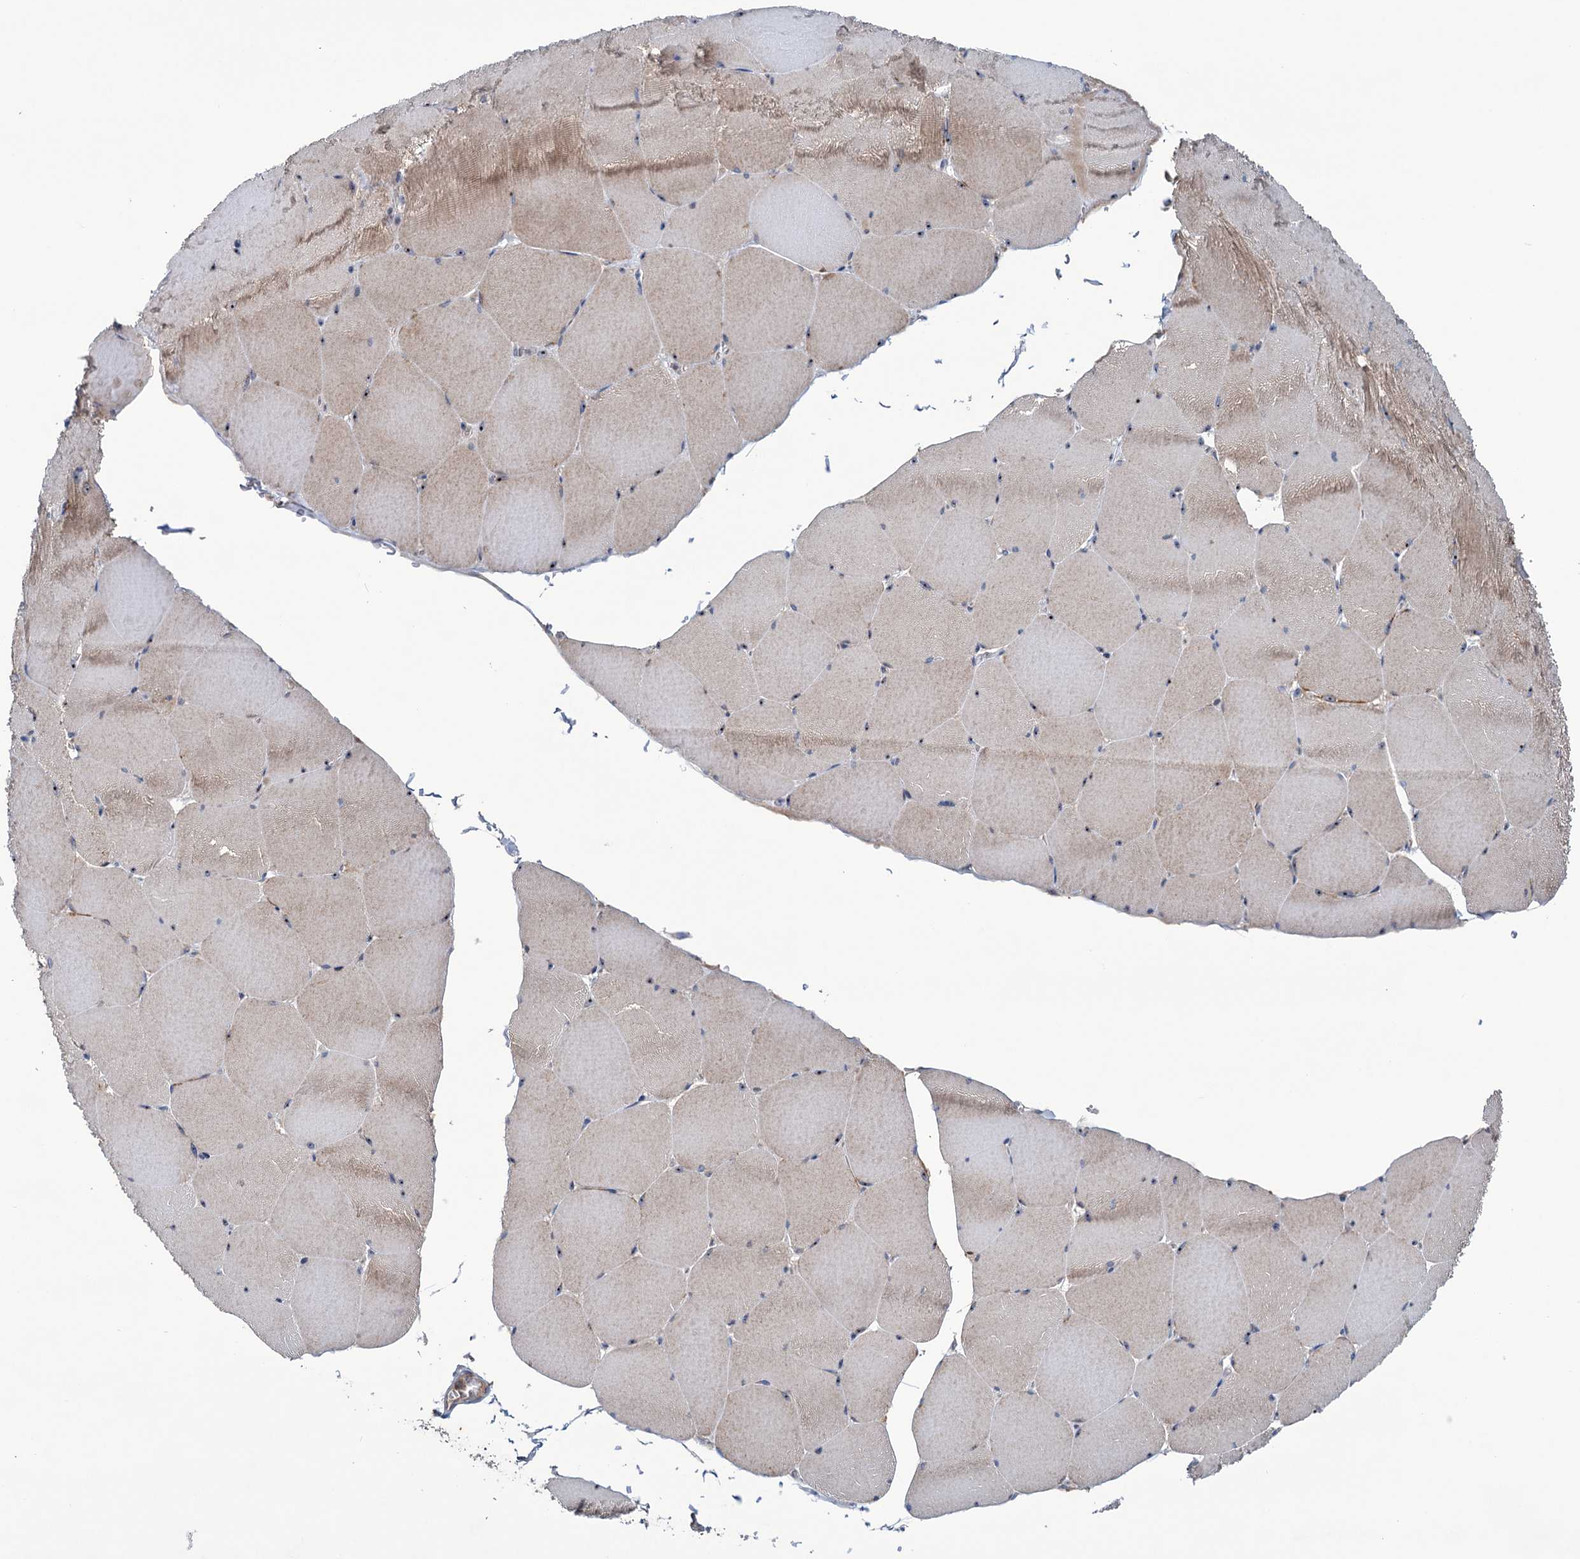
{"staining": {"intensity": "moderate", "quantity": "25%-75%", "location": "cytoplasmic/membranous"}, "tissue": "skeletal muscle", "cell_type": "Myocytes", "image_type": "normal", "snomed": [{"axis": "morphology", "description": "Normal tissue, NOS"}, {"axis": "topography", "description": "Skeletal muscle"}, {"axis": "topography", "description": "Head-Neck"}], "caption": "Myocytes reveal medium levels of moderate cytoplasmic/membranous positivity in about 25%-75% of cells in unremarkable human skeletal muscle. (IHC, brightfield microscopy, high magnification).", "gene": "HTR3B", "patient": {"sex": "male", "age": 66}}